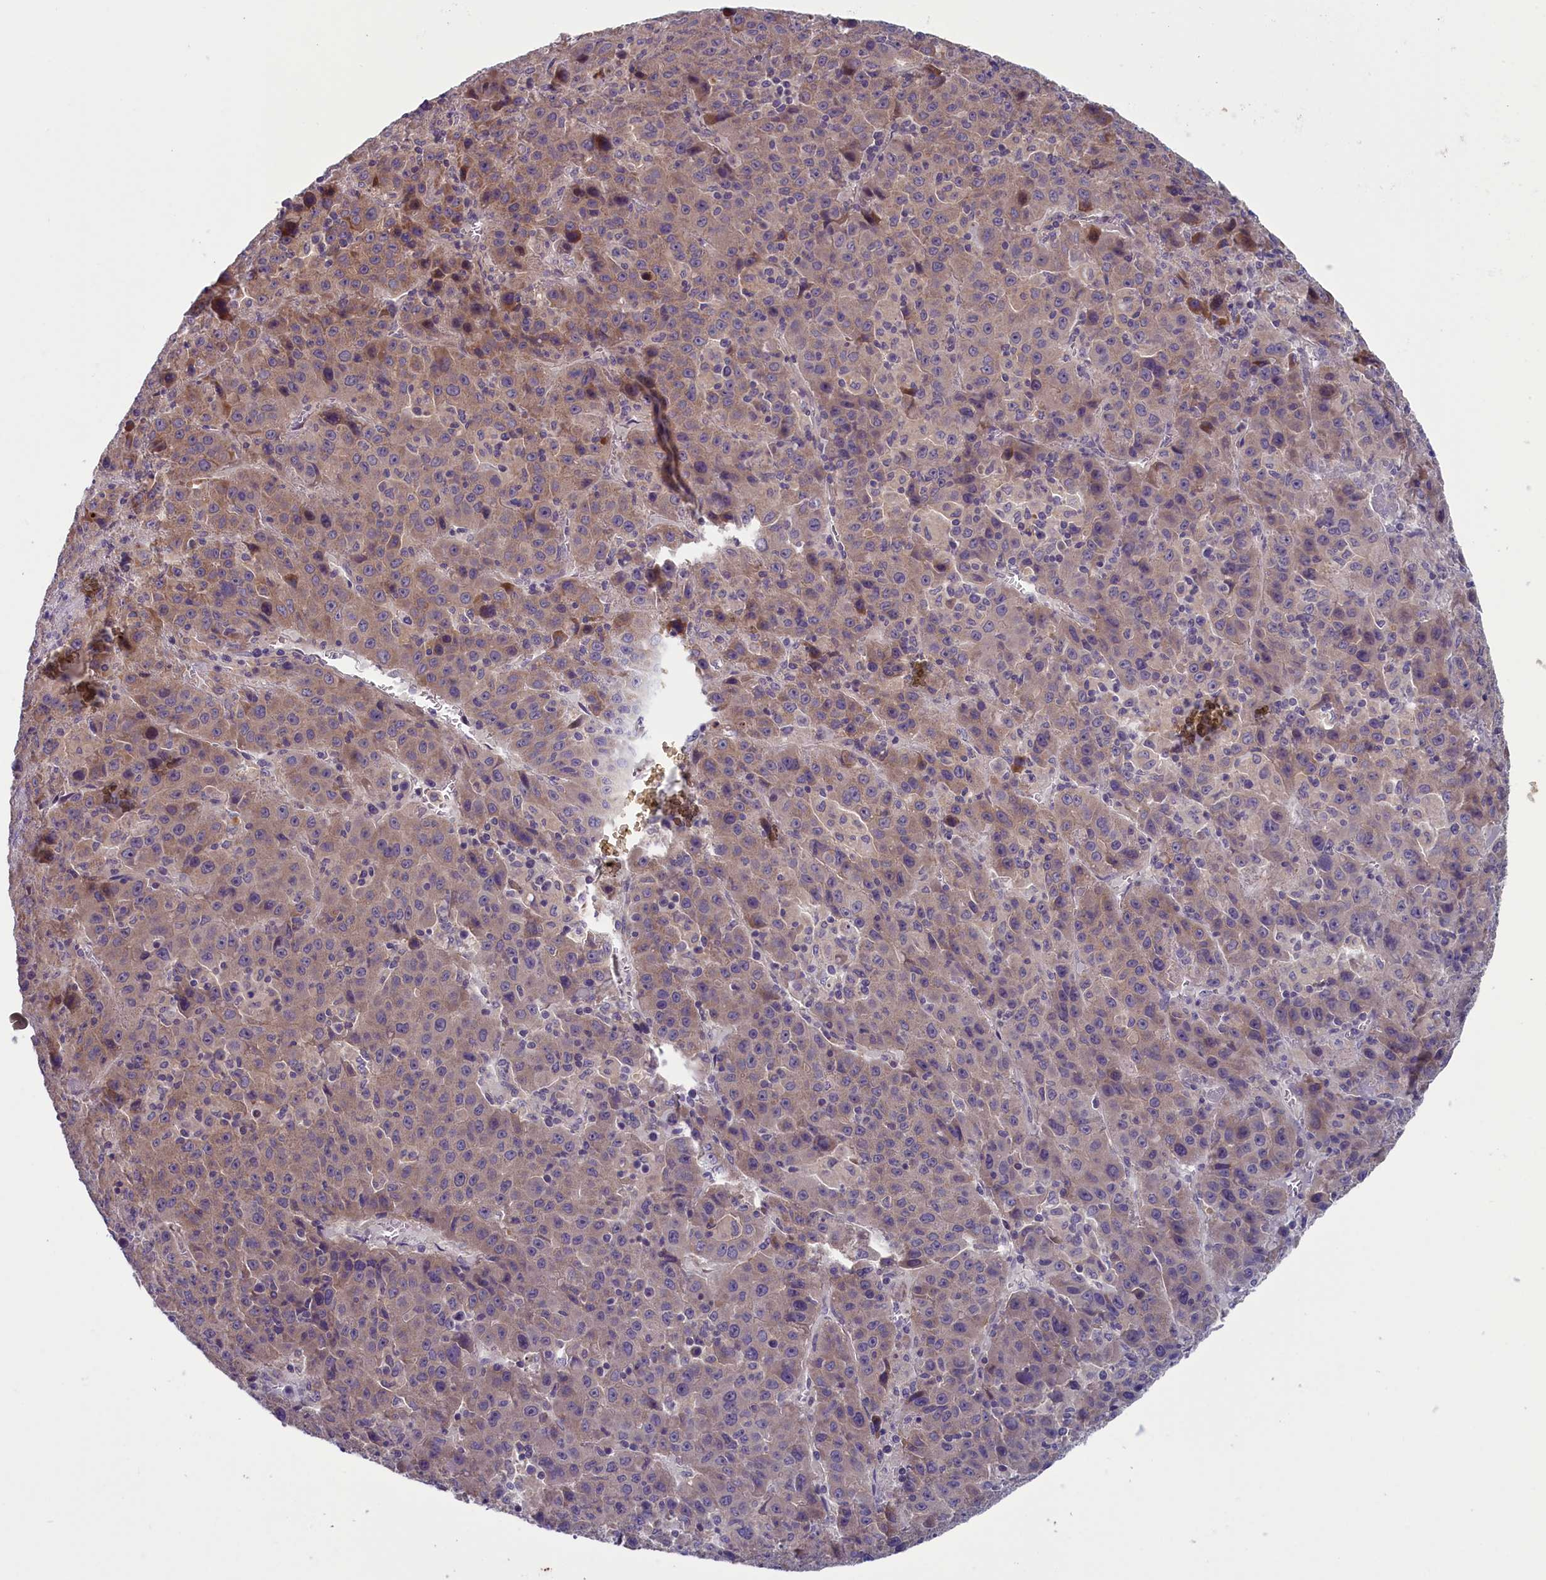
{"staining": {"intensity": "weak", "quantity": "25%-75%", "location": "cytoplasmic/membranous"}, "tissue": "liver cancer", "cell_type": "Tumor cells", "image_type": "cancer", "snomed": [{"axis": "morphology", "description": "Carcinoma, Hepatocellular, NOS"}, {"axis": "topography", "description": "Liver"}], "caption": "This photomicrograph shows immunohistochemistry (IHC) staining of human liver cancer, with low weak cytoplasmic/membranous staining in about 25%-75% of tumor cells.", "gene": "ANKRD39", "patient": {"sex": "female", "age": 53}}